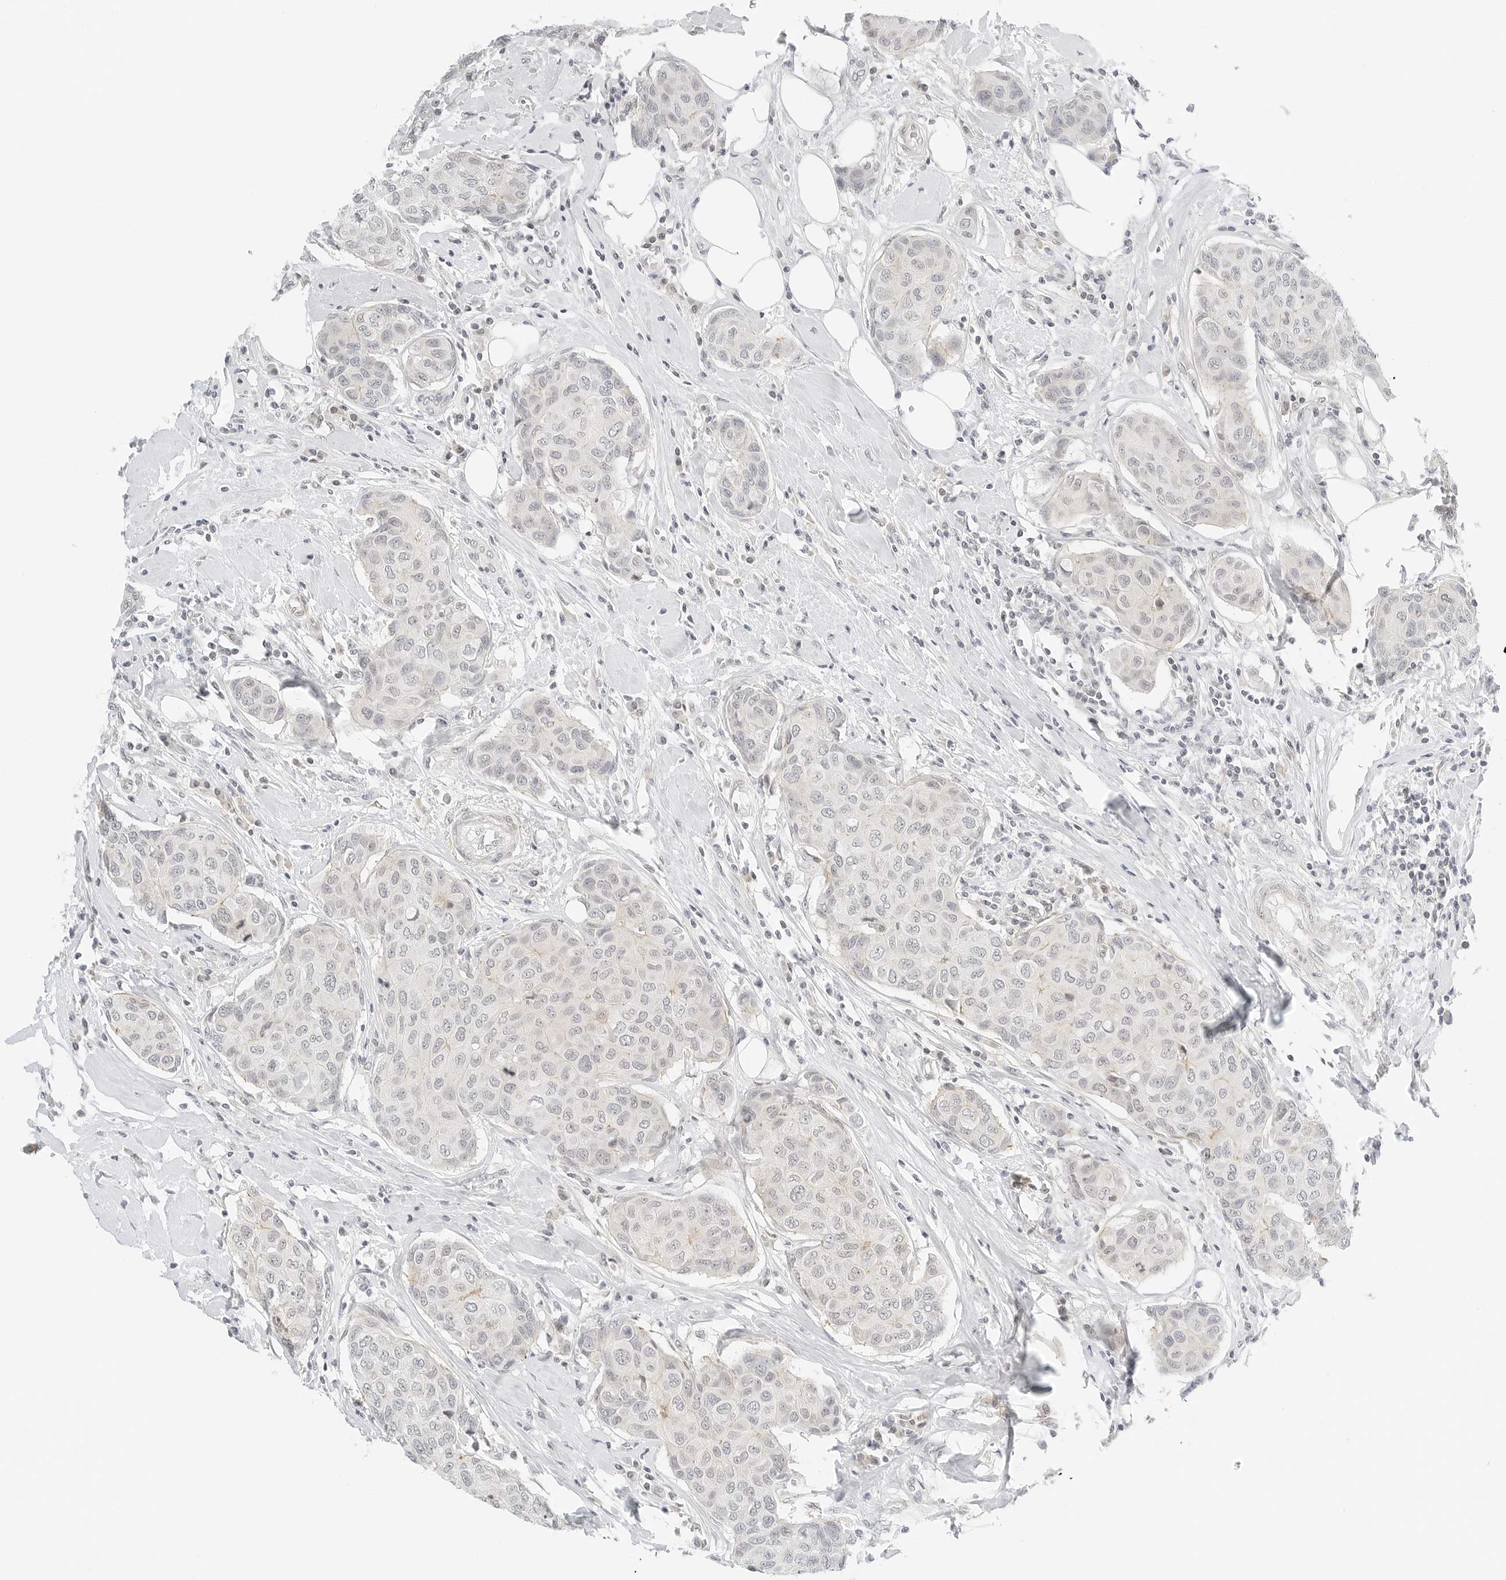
{"staining": {"intensity": "weak", "quantity": "<25%", "location": "cytoplasmic/membranous"}, "tissue": "breast cancer", "cell_type": "Tumor cells", "image_type": "cancer", "snomed": [{"axis": "morphology", "description": "Duct carcinoma"}, {"axis": "topography", "description": "Breast"}], "caption": "Photomicrograph shows no protein expression in tumor cells of breast invasive ductal carcinoma tissue.", "gene": "NEO1", "patient": {"sex": "female", "age": 80}}